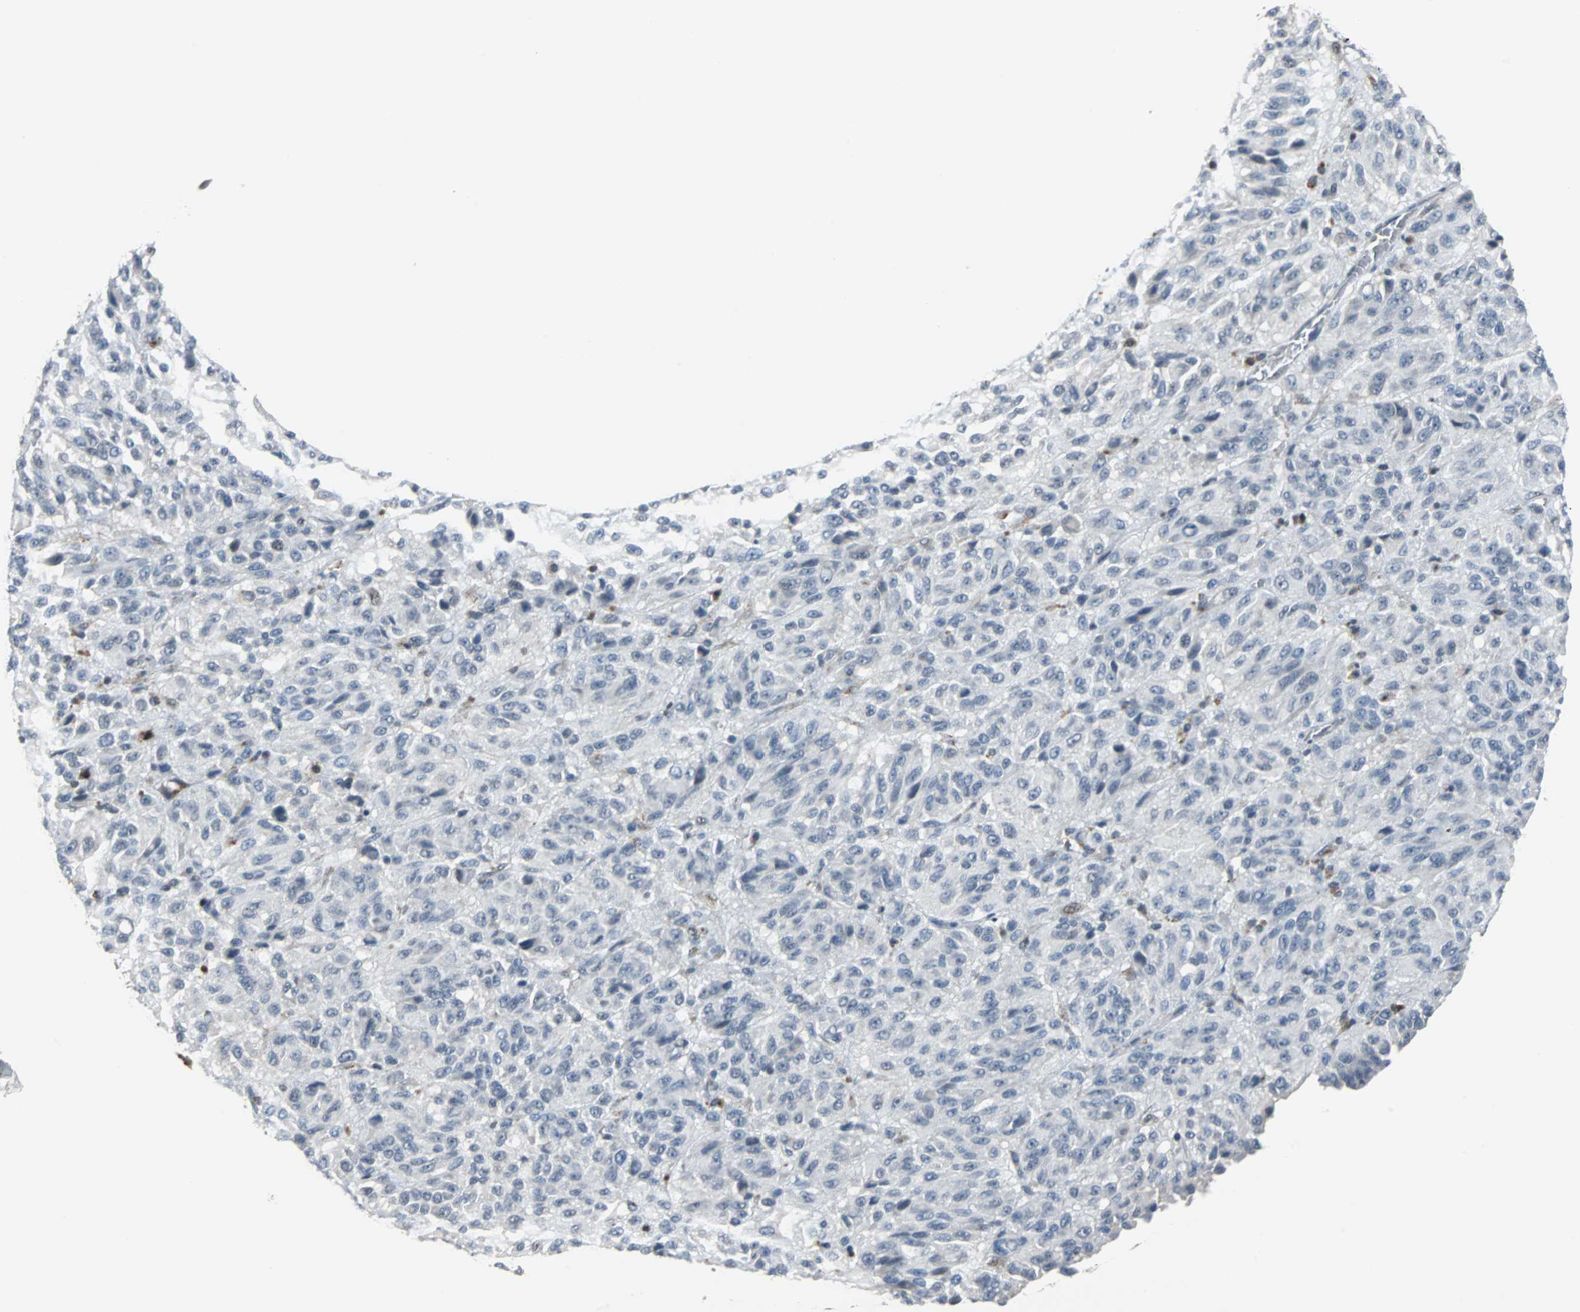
{"staining": {"intensity": "negative", "quantity": "none", "location": "none"}, "tissue": "melanoma", "cell_type": "Tumor cells", "image_type": "cancer", "snomed": [{"axis": "morphology", "description": "Malignant melanoma, Metastatic site"}, {"axis": "topography", "description": "Lung"}], "caption": "Immunohistochemistry image of neoplastic tissue: malignant melanoma (metastatic site) stained with DAB exhibits no significant protein positivity in tumor cells.", "gene": "HLX", "patient": {"sex": "male", "age": 64}}